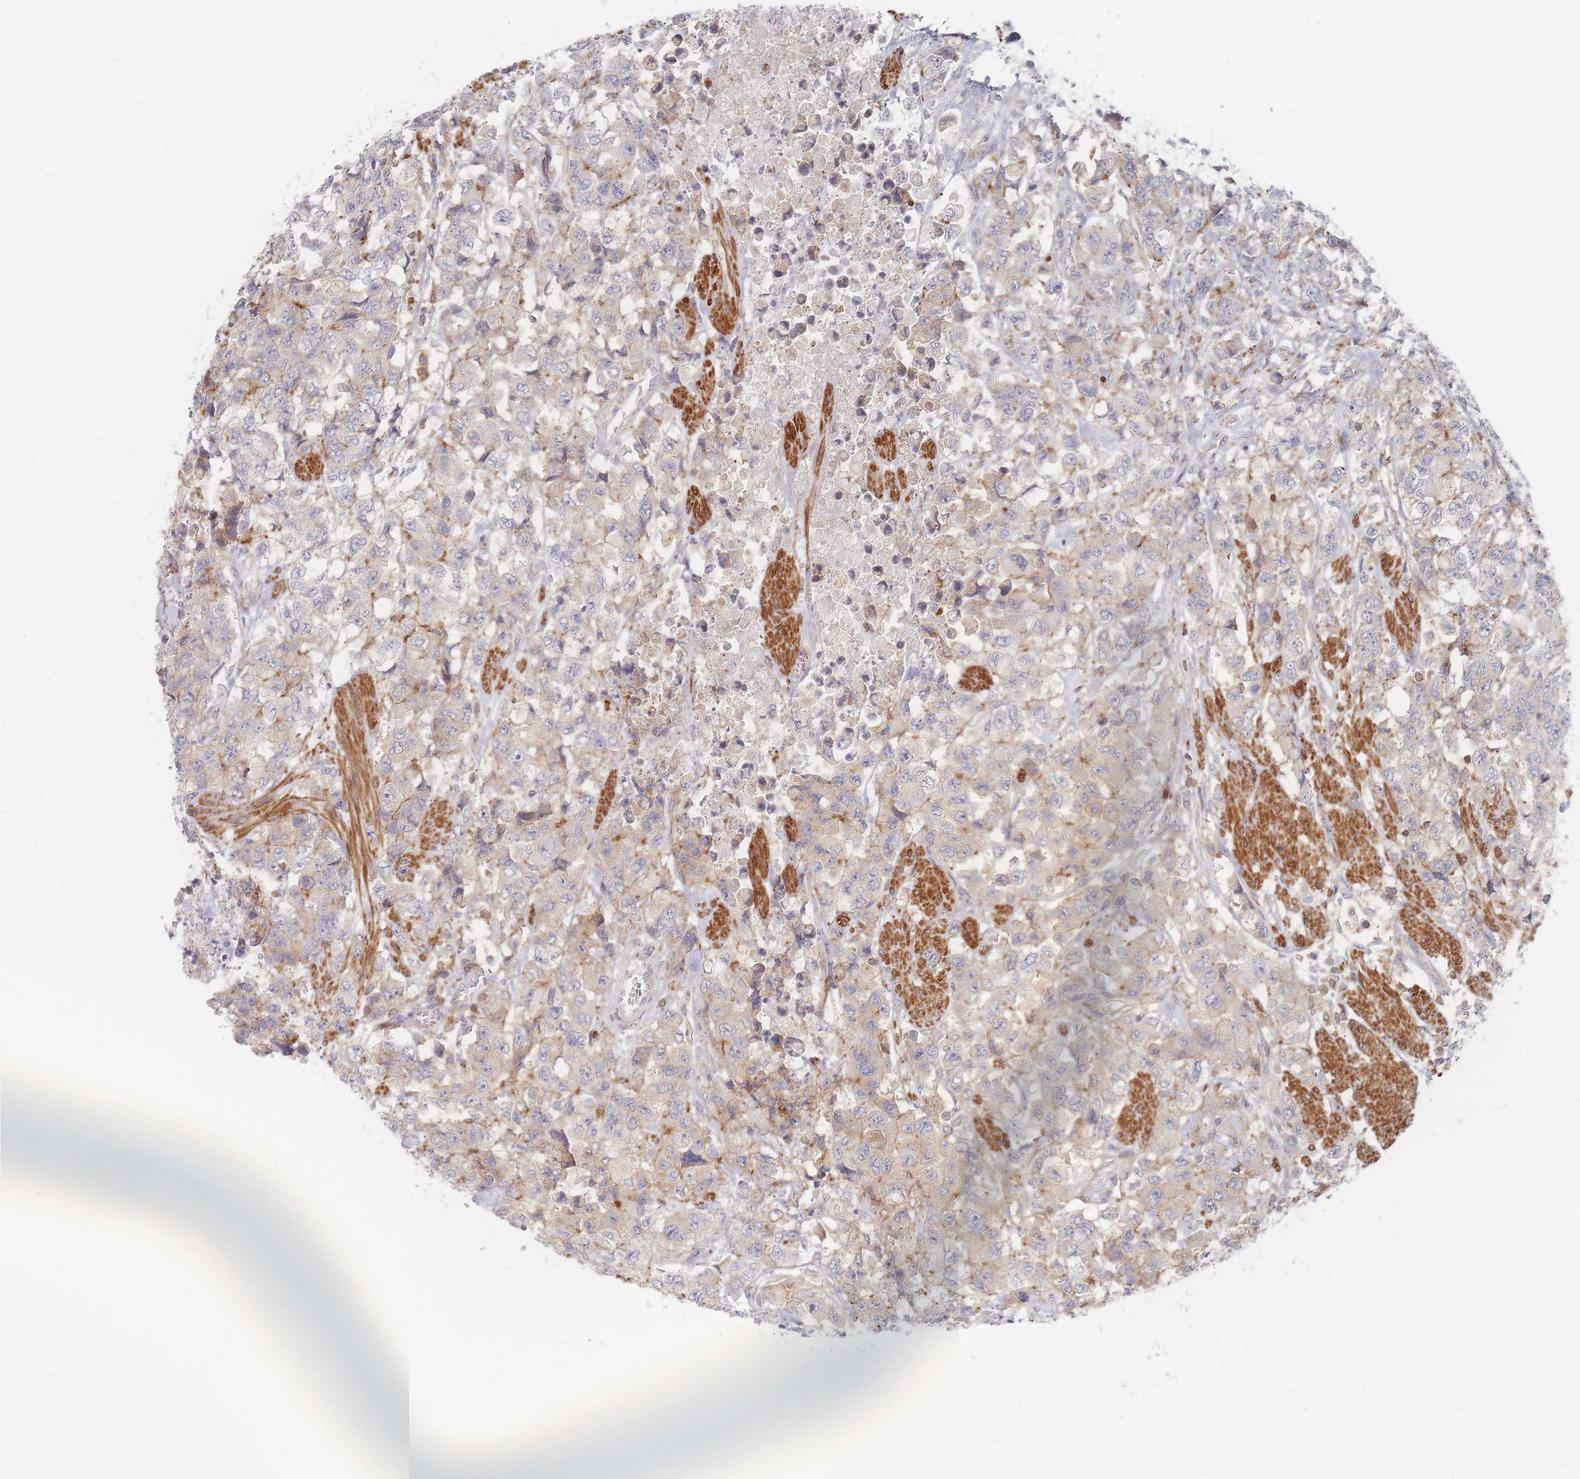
{"staining": {"intensity": "weak", "quantity": "<25%", "location": "cytoplasmic/membranous"}, "tissue": "urothelial cancer", "cell_type": "Tumor cells", "image_type": "cancer", "snomed": [{"axis": "morphology", "description": "Urothelial carcinoma, High grade"}, {"axis": "topography", "description": "Urinary bladder"}], "caption": "Immunohistochemistry (IHC) micrograph of human high-grade urothelial carcinoma stained for a protein (brown), which demonstrates no positivity in tumor cells. (Stains: DAB immunohistochemistry (IHC) with hematoxylin counter stain, Microscopy: brightfield microscopy at high magnification).", "gene": "ZNF852", "patient": {"sex": "female", "age": 78}}